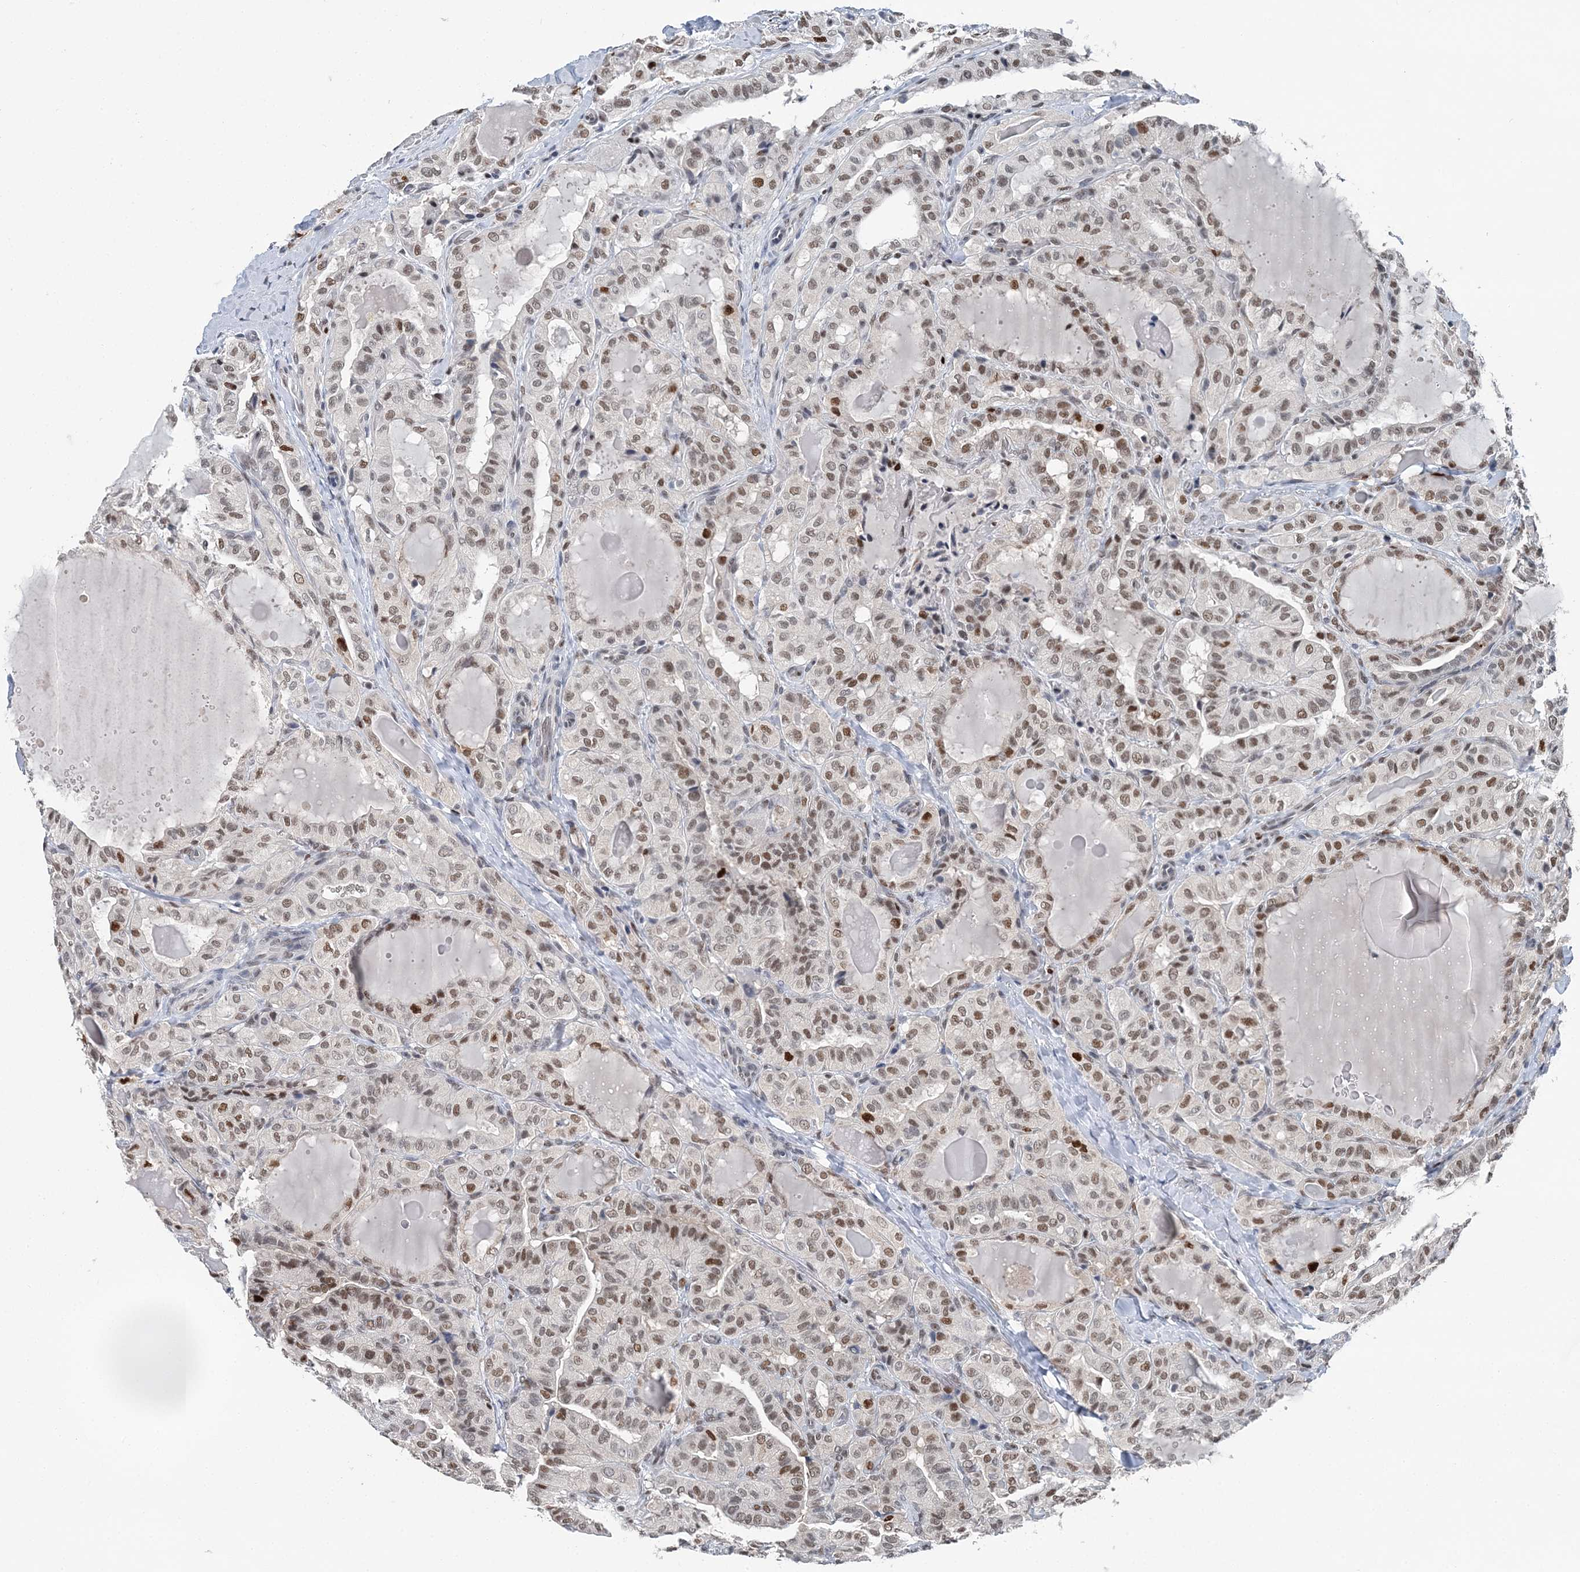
{"staining": {"intensity": "moderate", "quantity": ">75%", "location": "nuclear"}, "tissue": "thyroid cancer", "cell_type": "Tumor cells", "image_type": "cancer", "snomed": [{"axis": "morphology", "description": "Papillary adenocarcinoma, NOS"}, {"axis": "topography", "description": "Thyroid gland"}], "caption": "Protein staining demonstrates moderate nuclear positivity in approximately >75% of tumor cells in thyroid papillary adenocarcinoma. Nuclei are stained in blue.", "gene": "HAT1", "patient": {"sex": "male", "age": 77}}